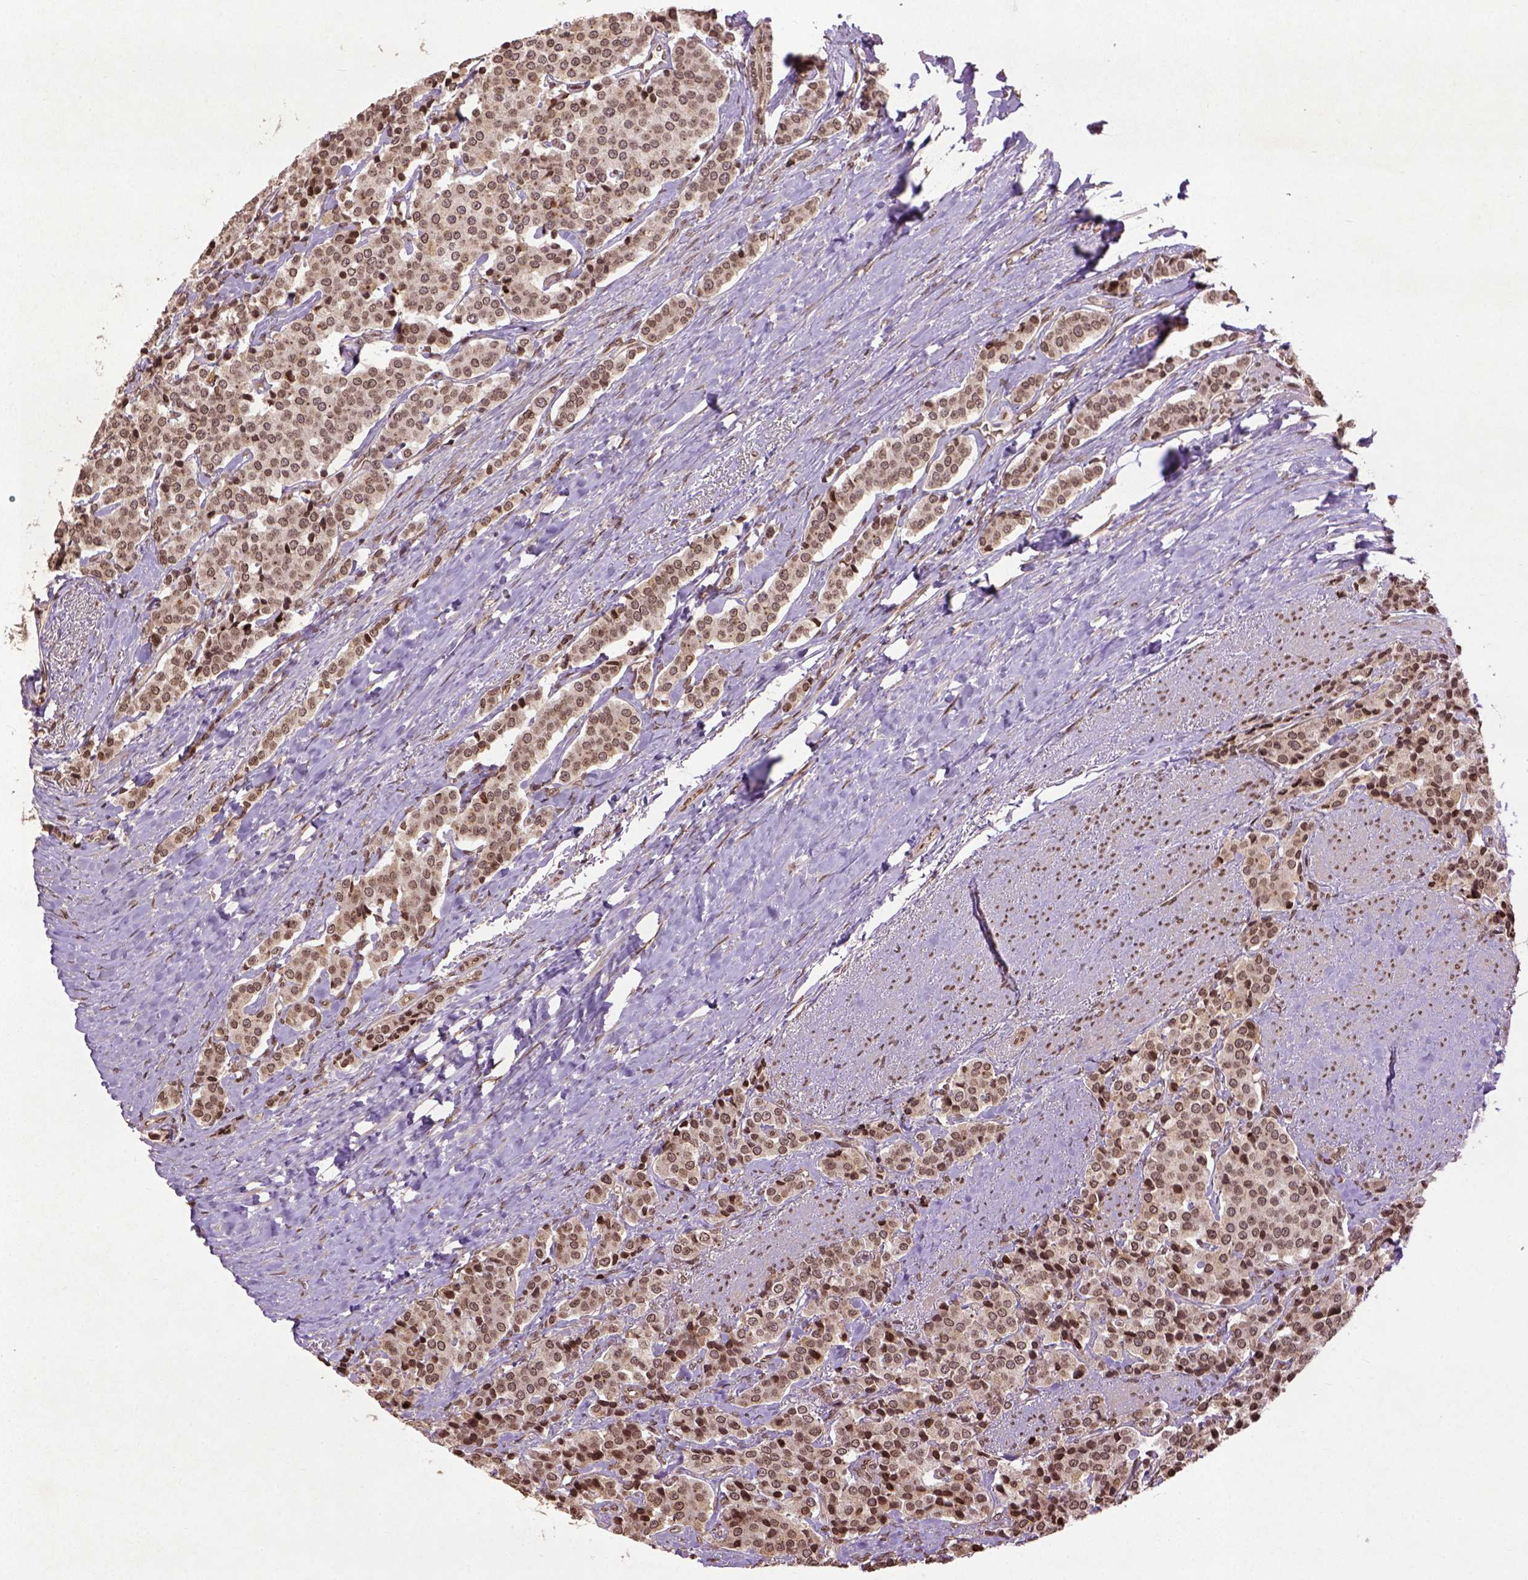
{"staining": {"intensity": "moderate", "quantity": ">75%", "location": "nuclear"}, "tissue": "carcinoid", "cell_type": "Tumor cells", "image_type": "cancer", "snomed": [{"axis": "morphology", "description": "Carcinoid, malignant, NOS"}, {"axis": "topography", "description": "Small intestine"}], "caption": "A micrograph of human carcinoid (malignant) stained for a protein exhibits moderate nuclear brown staining in tumor cells. (brown staining indicates protein expression, while blue staining denotes nuclei).", "gene": "BANF1", "patient": {"sex": "female", "age": 58}}